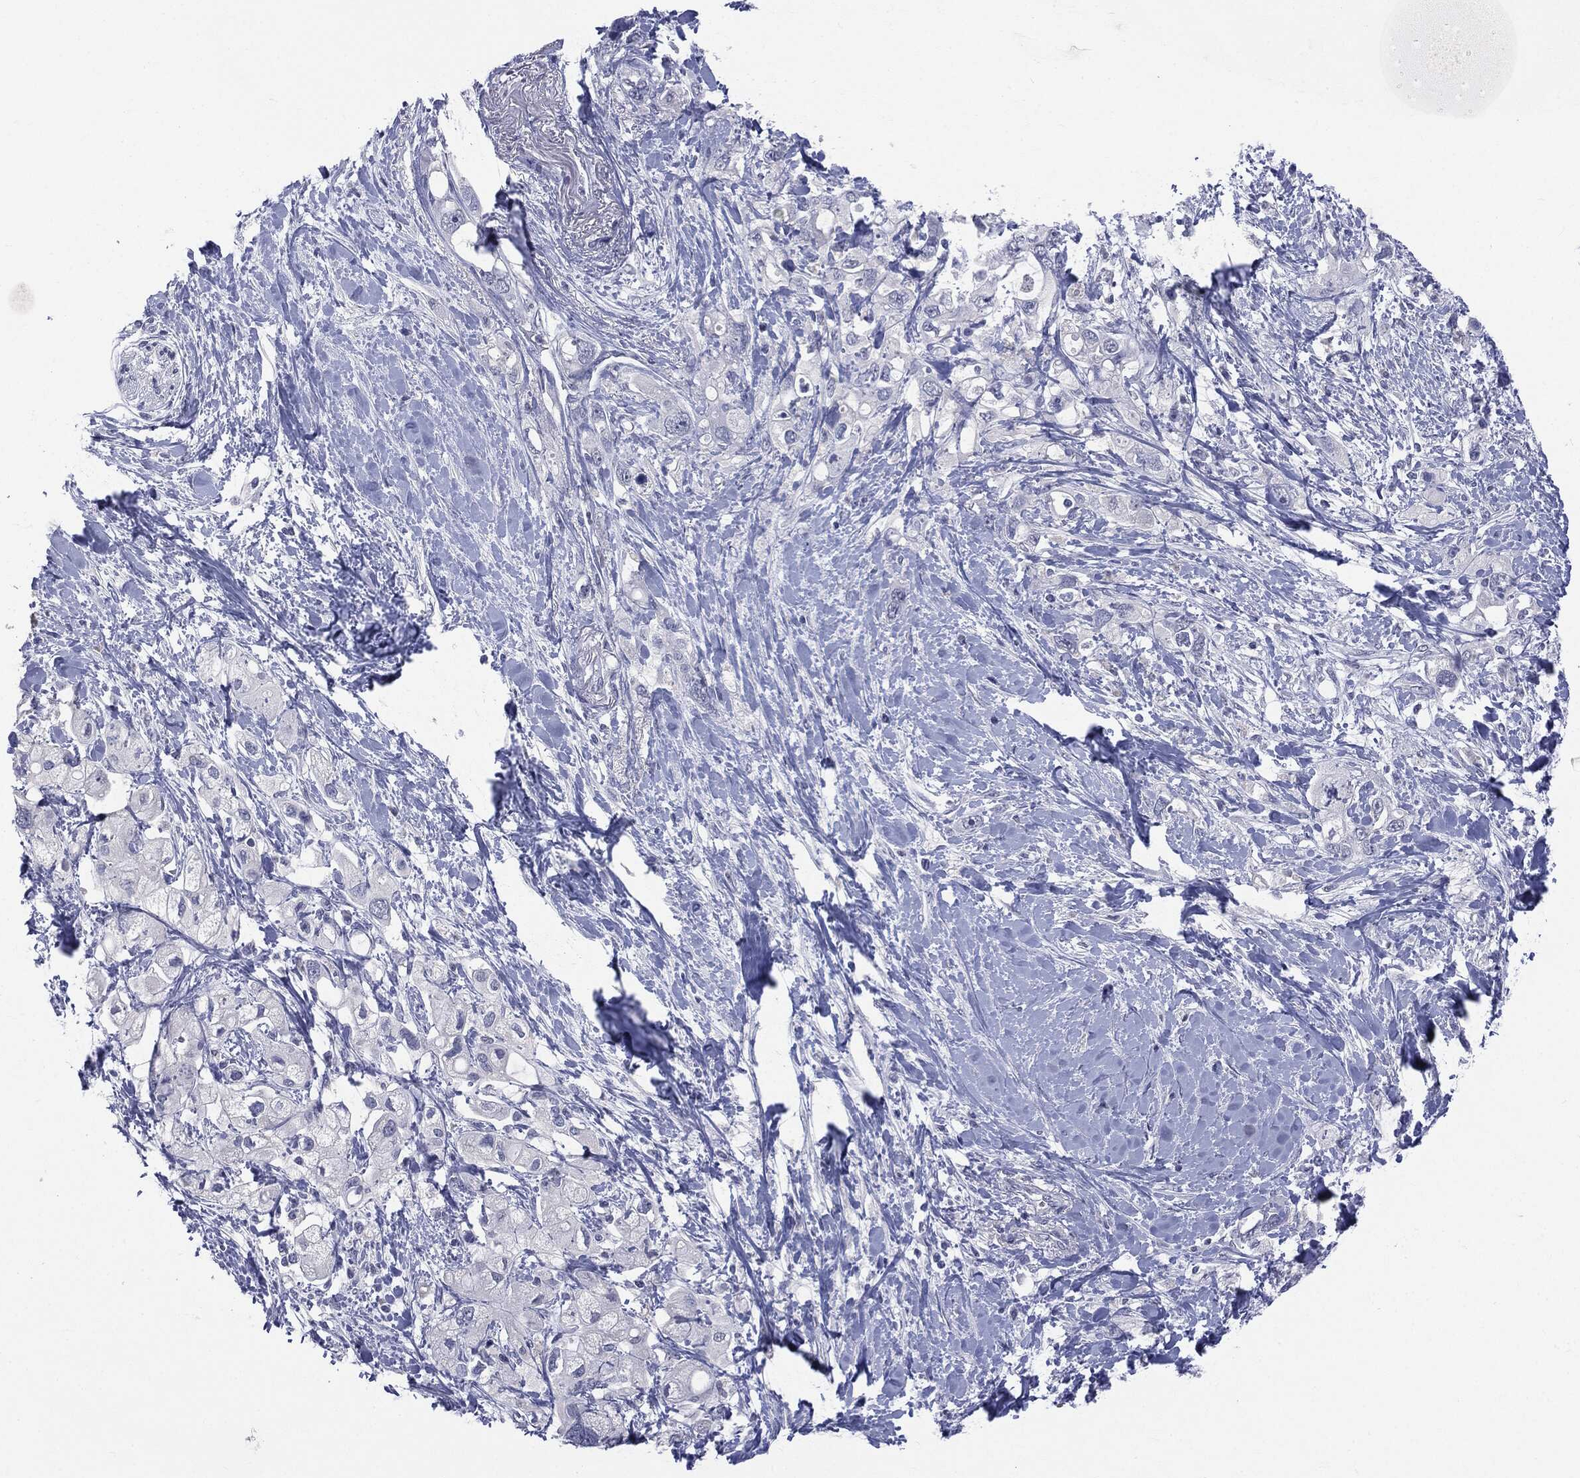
{"staining": {"intensity": "negative", "quantity": "none", "location": "none"}, "tissue": "pancreatic cancer", "cell_type": "Tumor cells", "image_type": "cancer", "snomed": [{"axis": "morphology", "description": "Adenocarcinoma, NOS"}, {"axis": "topography", "description": "Pancreas"}], "caption": "Human adenocarcinoma (pancreatic) stained for a protein using IHC displays no positivity in tumor cells.", "gene": "TSHB", "patient": {"sex": "female", "age": 56}}